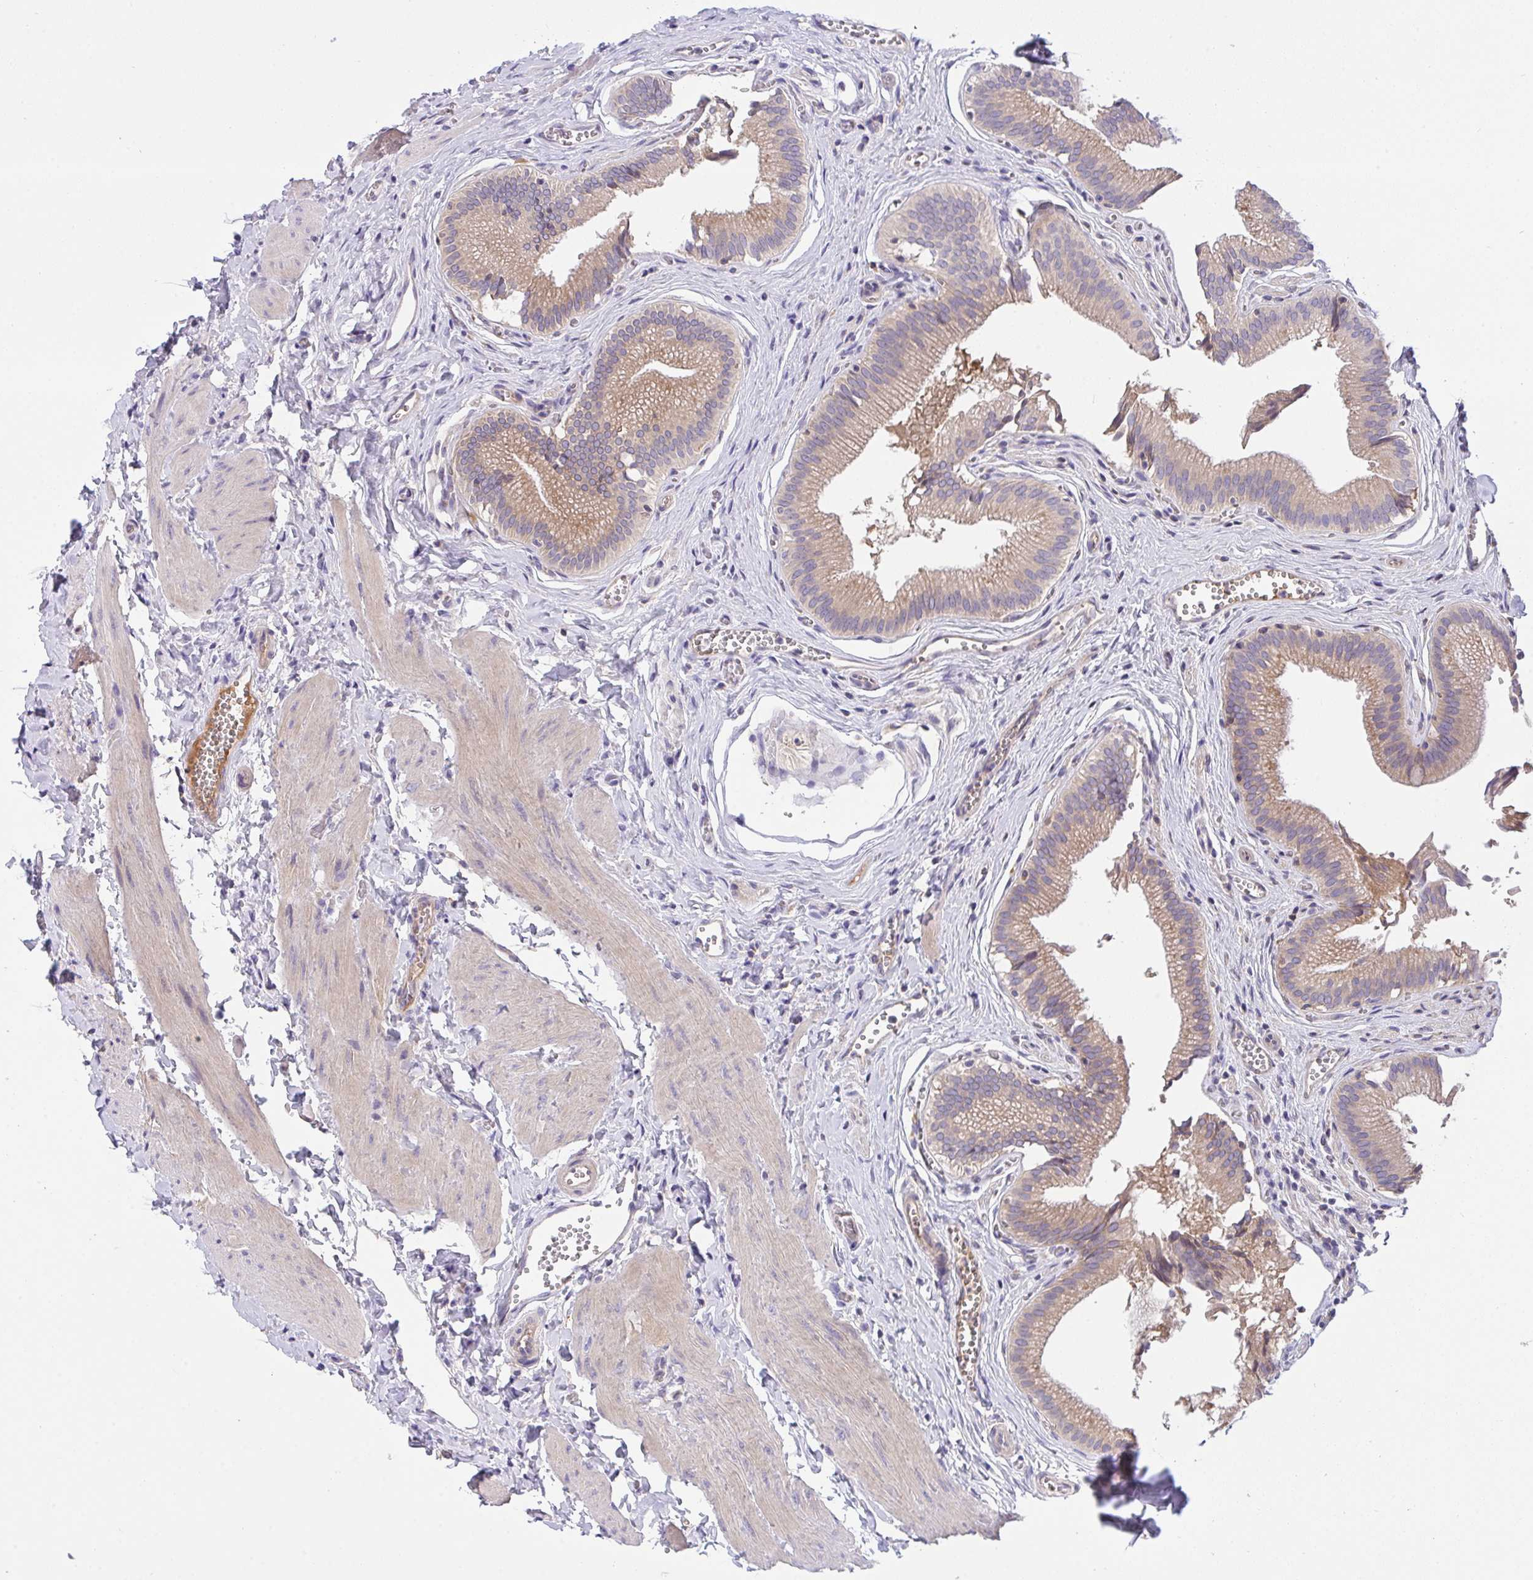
{"staining": {"intensity": "moderate", "quantity": ">75%", "location": "cytoplasmic/membranous"}, "tissue": "gallbladder", "cell_type": "Glandular cells", "image_type": "normal", "snomed": [{"axis": "morphology", "description": "Normal tissue, NOS"}, {"axis": "topography", "description": "Gallbladder"}], "caption": "Immunohistochemical staining of benign gallbladder demonstrates >75% levels of moderate cytoplasmic/membranous protein staining in approximately >75% of glandular cells.", "gene": "ZNF581", "patient": {"sex": "male", "age": 17}}